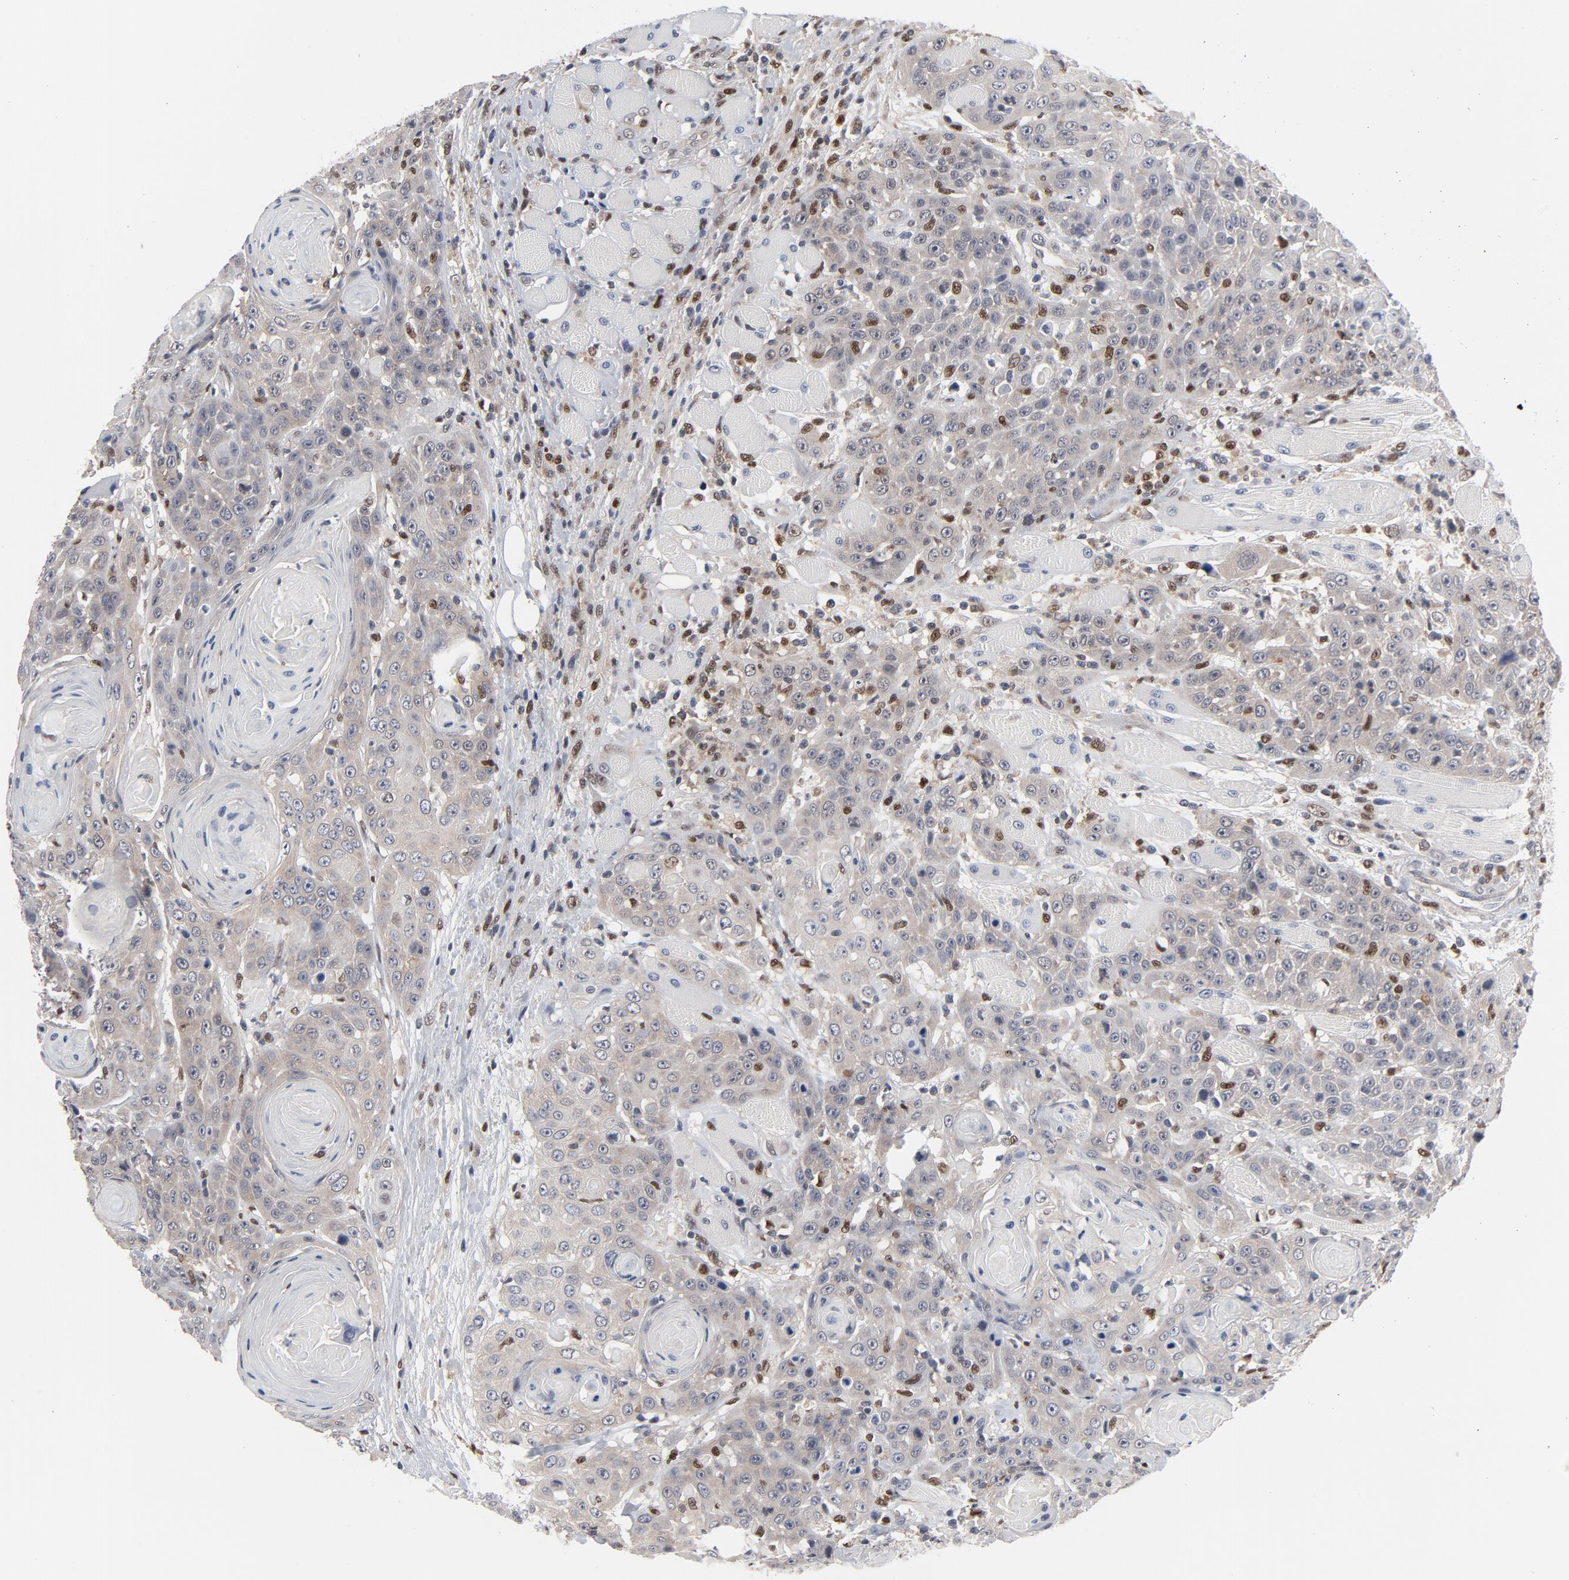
{"staining": {"intensity": "weak", "quantity": "<25%", "location": "cytoplasmic/membranous"}, "tissue": "head and neck cancer", "cell_type": "Tumor cells", "image_type": "cancer", "snomed": [{"axis": "morphology", "description": "Squamous cell carcinoma, NOS"}, {"axis": "topography", "description": "Head-Neck"}], "caption": "Head and neck cancer was stained to show a protein in brown. There is no significant expression in tumor cells.", "gene": "NFKB1", "patient": {"sex": "female", "age": 84}}